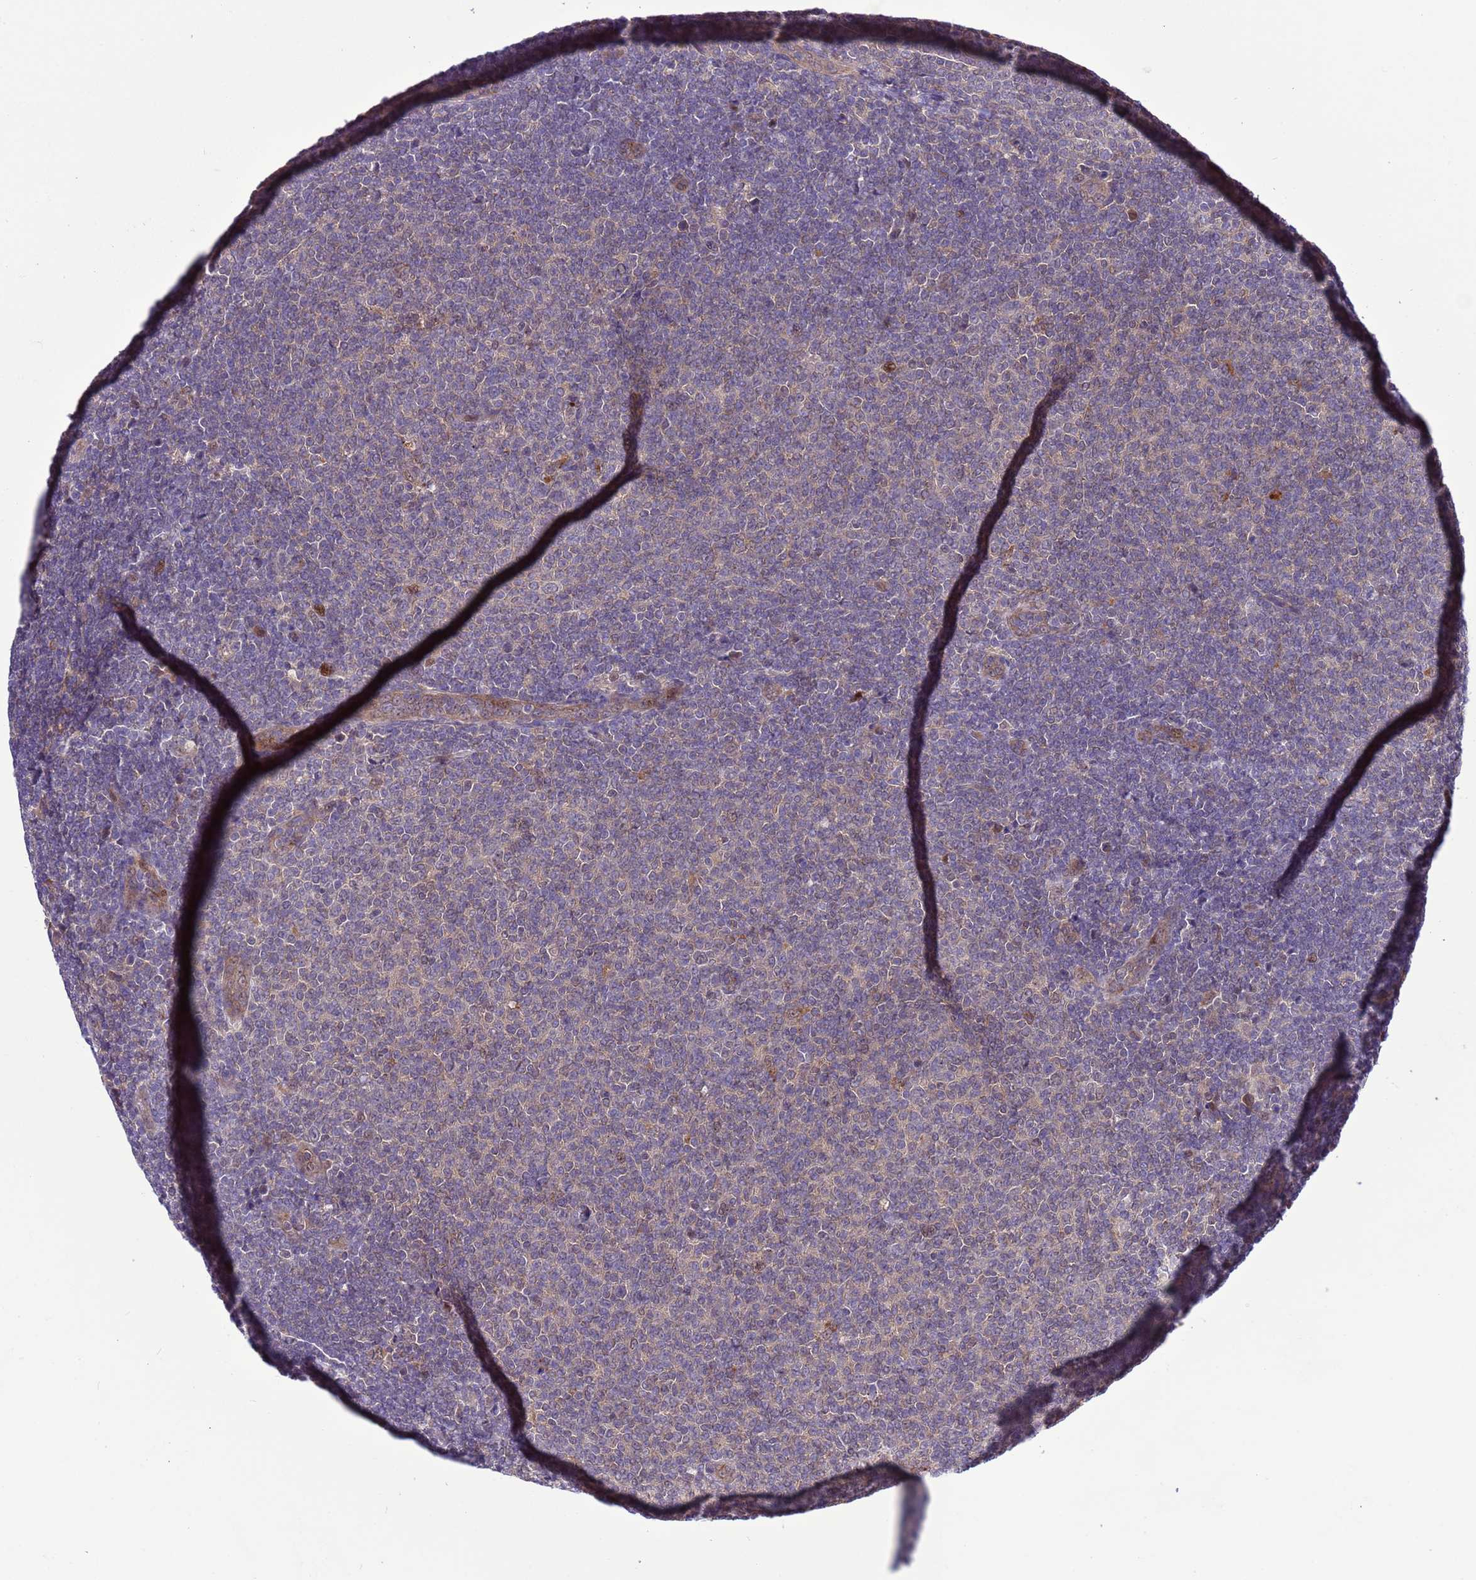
{"staining": {"intensity": "negative", "quantity": "none", "location": "none"}, "tissue": "lymphoma", "cell_type": "Tumor cells", "image_type": "cancer", "snomed": [{"axis": "morphology", "description": "Malignant lymphoma, non-Hodgkin's type, Low grade"}, {"axis": "topography", "description": "Lymph node"}], "caption": "DAB immunohistochemical staining of human malignant lymphoma, non-Hodgkin's type (low-grade) displays no significant expression in tumor cells.", "gene": "RASD1", "patient": {"sex": "male", "age": 66}}